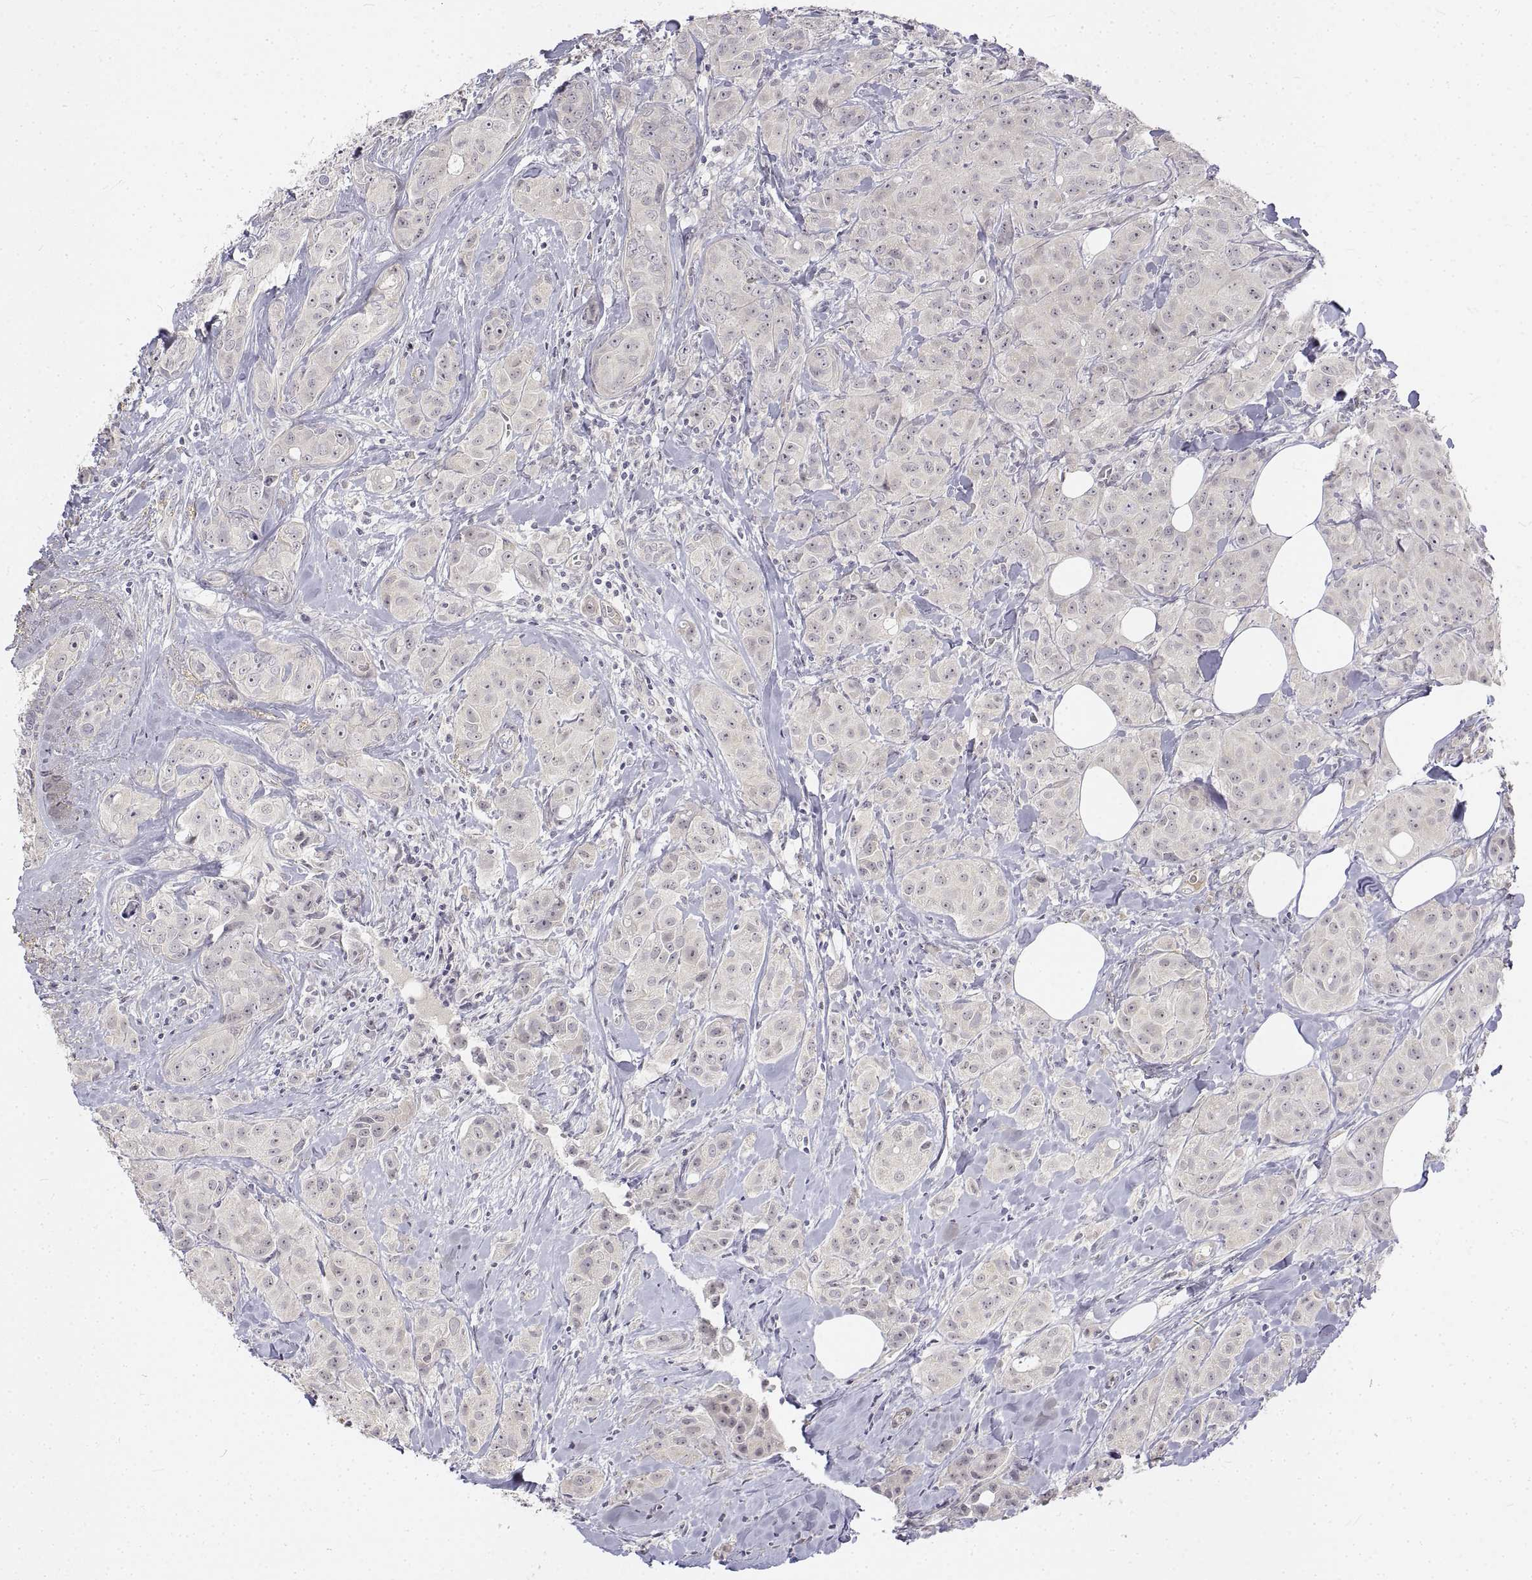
{"staining": {"intensity": "negative", "quantity": "none", "location": "none"}, "tissue": "breast cancer", "cell_type": "Tumor cells", "image_type": "cancer", "snomed": [{"axis": "morphology", "description": "Duct carcinoma"}, {"axis": "topography", "description": "Breast"}], "caption": "Human breast cancer stained for a protein using IHC displays no expression in tumor cells.", "gene": "ANO2", "patient": {"sex": "female", "age": 43}}